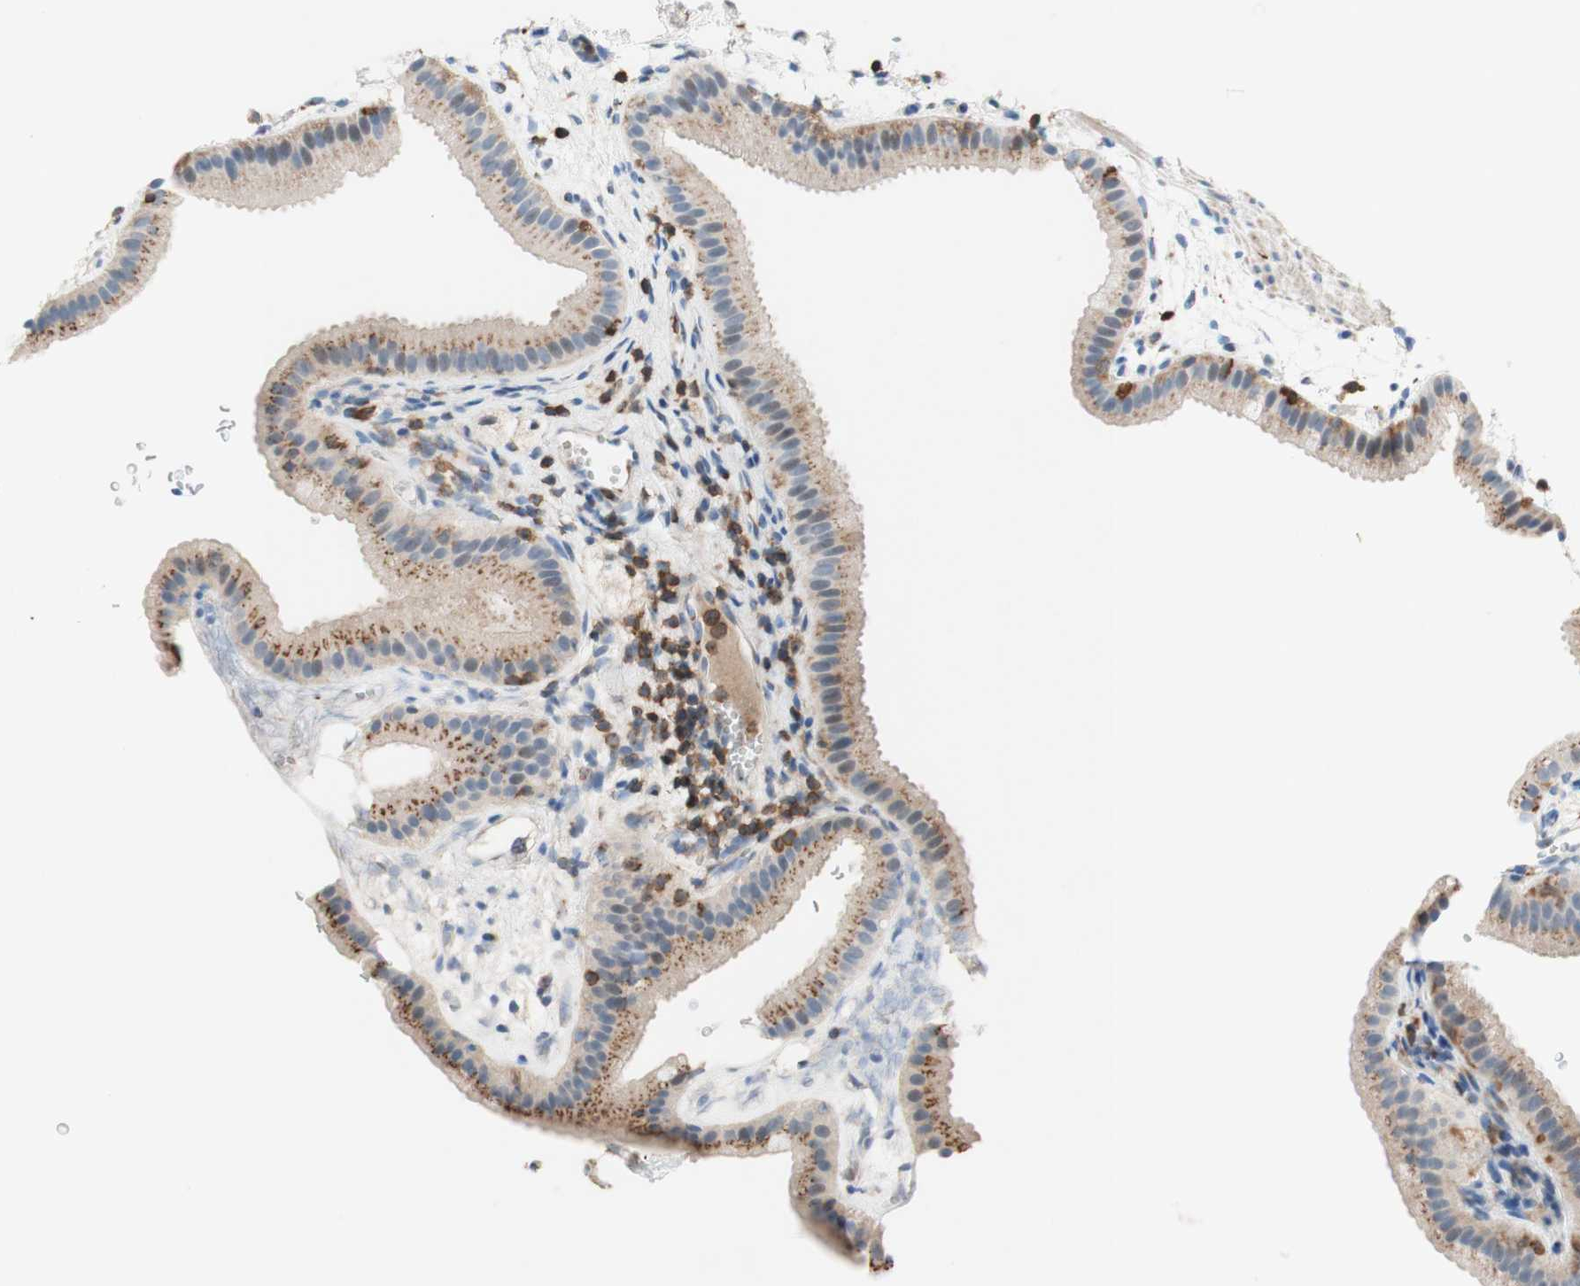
{"staining": {"intensity": "moderate", "quantity": "25%-75%", "location": "cytoplasmic/membranous"}, "tissue": "gallbladder", "cell_type": "Glandular cells", "image_type": "normal", "snomed": [{"axis": "morphology", "description": "Normal tissue, NOS"}, {"axis": "topography", "description": "Gallbladder"}], "caption": "Benign gallbladder exhibits moderate cytoplasmic/membranous staining in about 25%-75% of glandular cells, visualized by immunohistochemistry.", "gene": "SPINK6", "patient": {"sex": "female", "age": 64}}